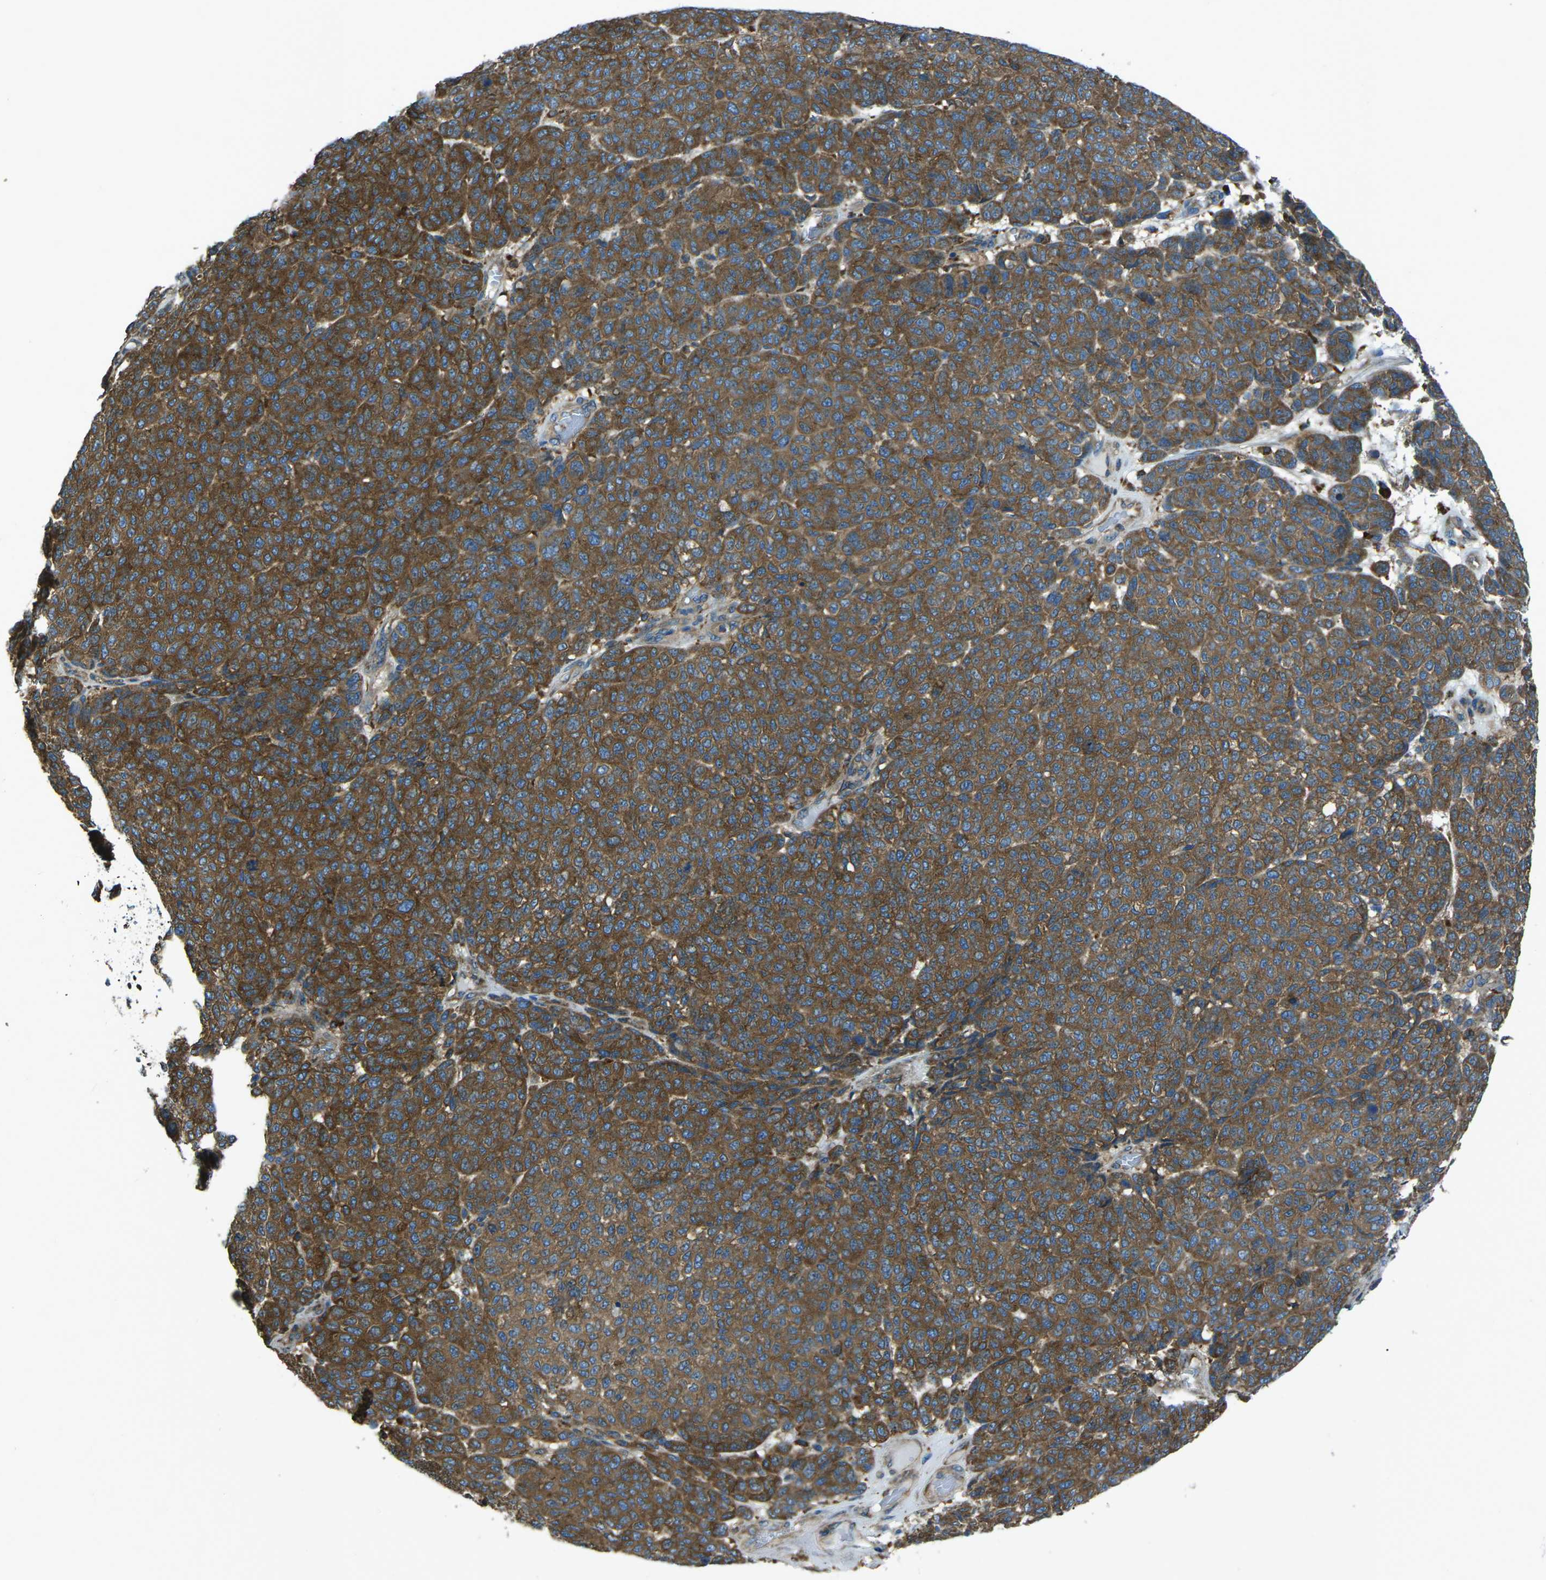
{"staining": {"intensity": "strong", "quantity": ">75%", "location": "cytoplasmic/membranous"}, "tissue": "melanoma", "cell_type": "Tumor cells", "image_type": "cancer", "snomed": [{"axis": "morphology", "description": "Malignant melanoma, NOS"}, {"axis": "topography", "description": "Skin"}], "caption": "Immunohistochemistry (IHC) of malignant melanoma demonstrates high levels of strong cytoplasmic/membranous expression in approximately >75% of tumor cells.", "gene": "CDK17", "patient": {"sex": "male", "age": 59}}